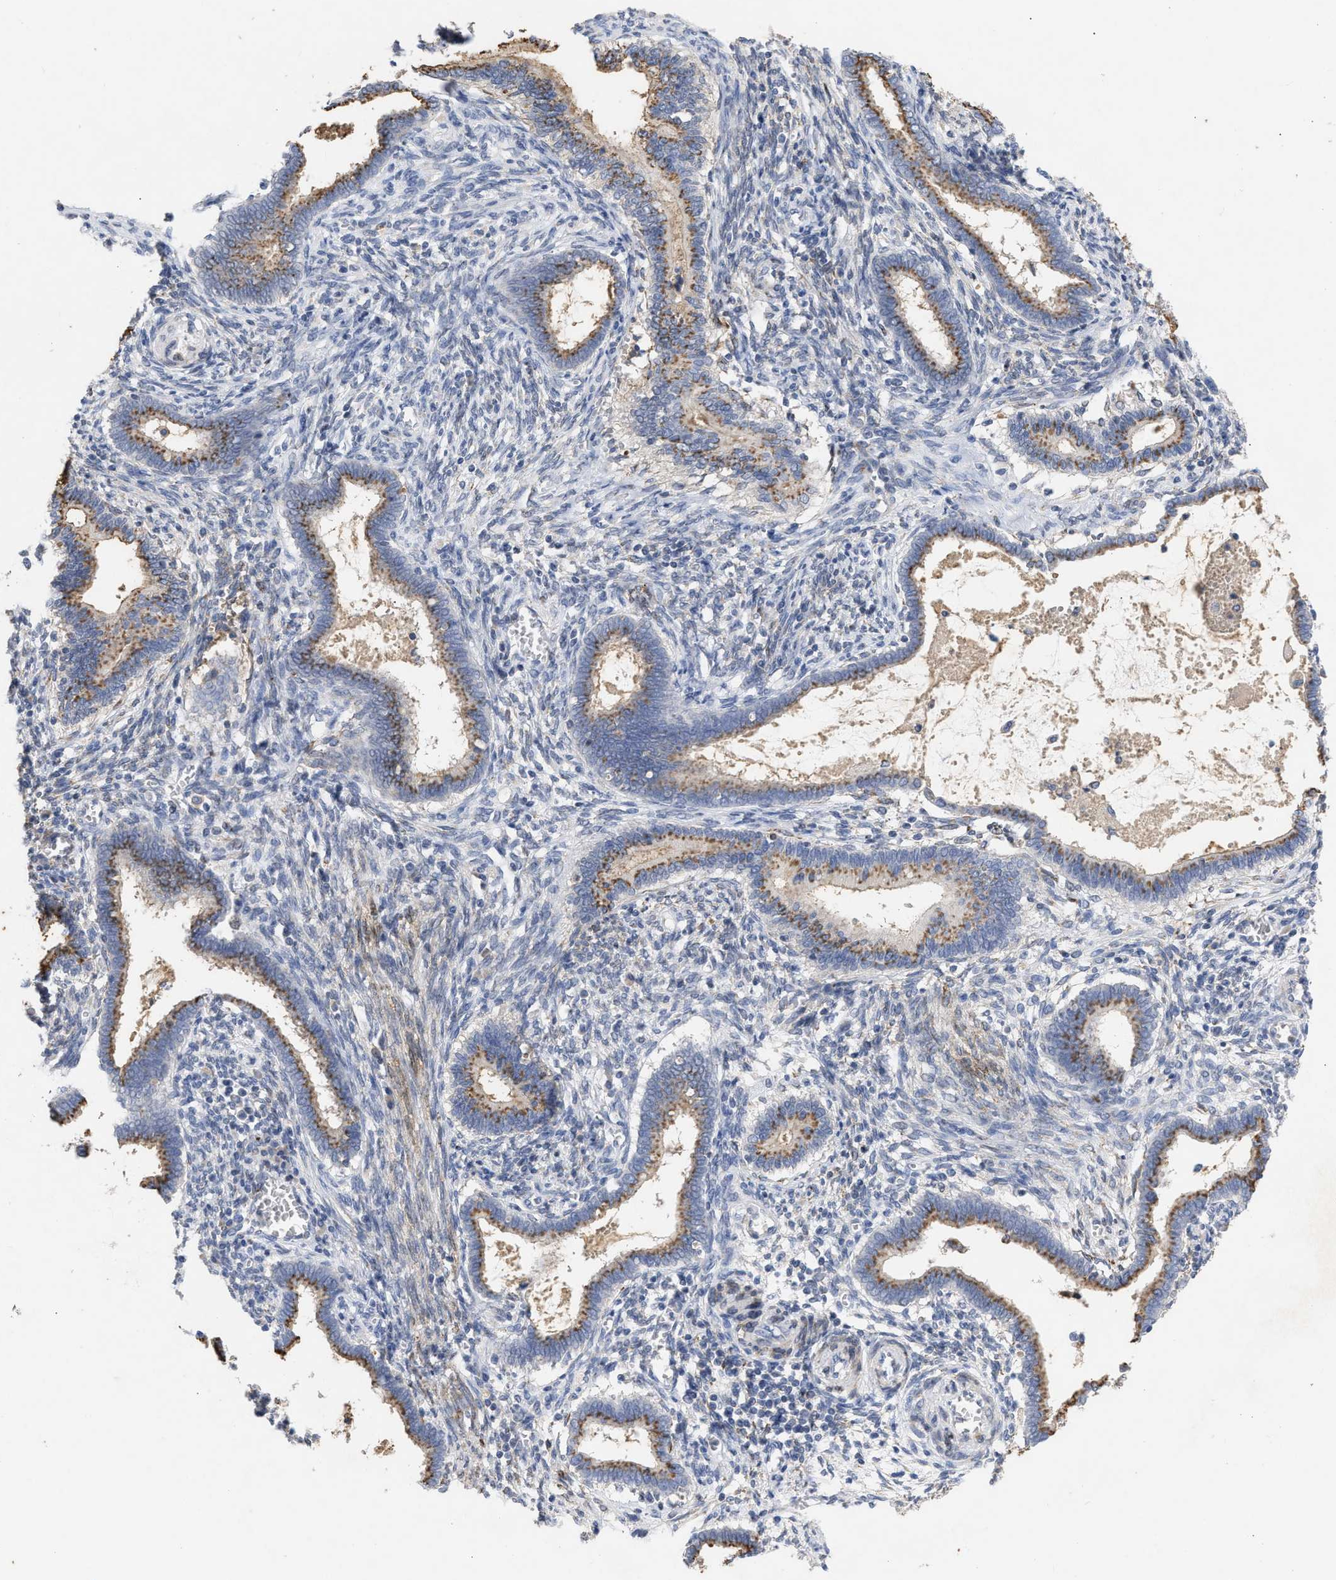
{"staining": {"intensity": "moderate", "quantity": "25%-75%", "location": "cytoplasmic/membranous"}, "tissue": "cervical cancer", "cell_type": "Tumor cells", "image_type": "cancer", "snomed": [{"axis": "morphology", "description": "Adenocarcinoma, NOS"}, {"axis": "topography", "description": "Cervix"}], "caption": "Approximately 25%-75% of tumor cells in human cervical cancer reveal moderate cytoplasmic/membranous protein staining as visualized by brown immunohistochemical staining.", "gene": "SELENOM", "patient": {"sex": "female", "age": 44}}